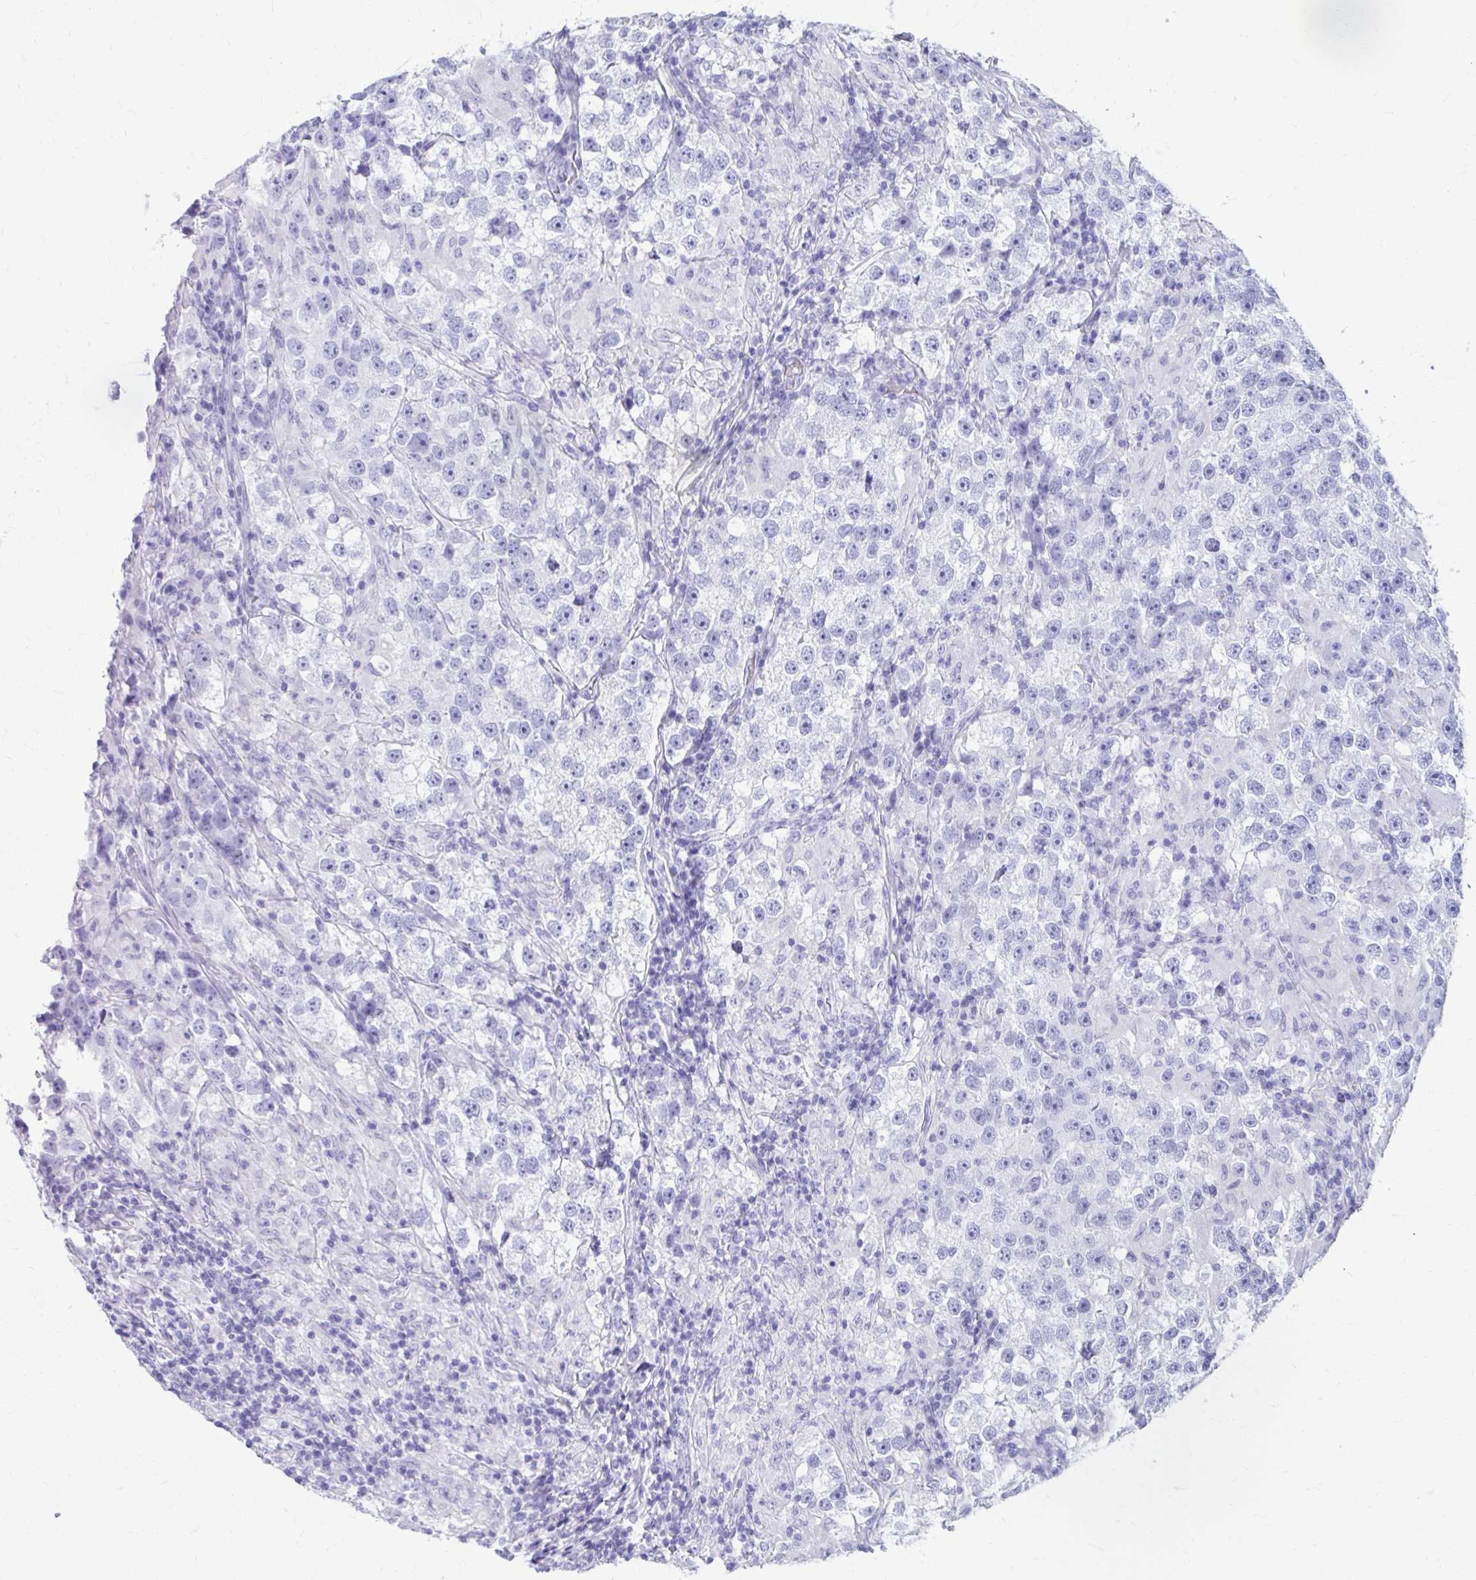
{"staining": {"intensity": "negative", "quantity": "none", "location": "none"}, "tissue": "testis cancer", "cell_type": "Tumor cells", "image_type": "cancer", "snomed": [{"axis": "morphology", "description": "Seminoma, NOS"}, {"axis": "topography", "description": "Testis"}], "caption": "Immunohistochemical staining of human testis cancer (seminoma) reveals no significant positivity in tumor cells.", "gene": "SMIM9", "patient": {"sex": "male", "age": 46}}